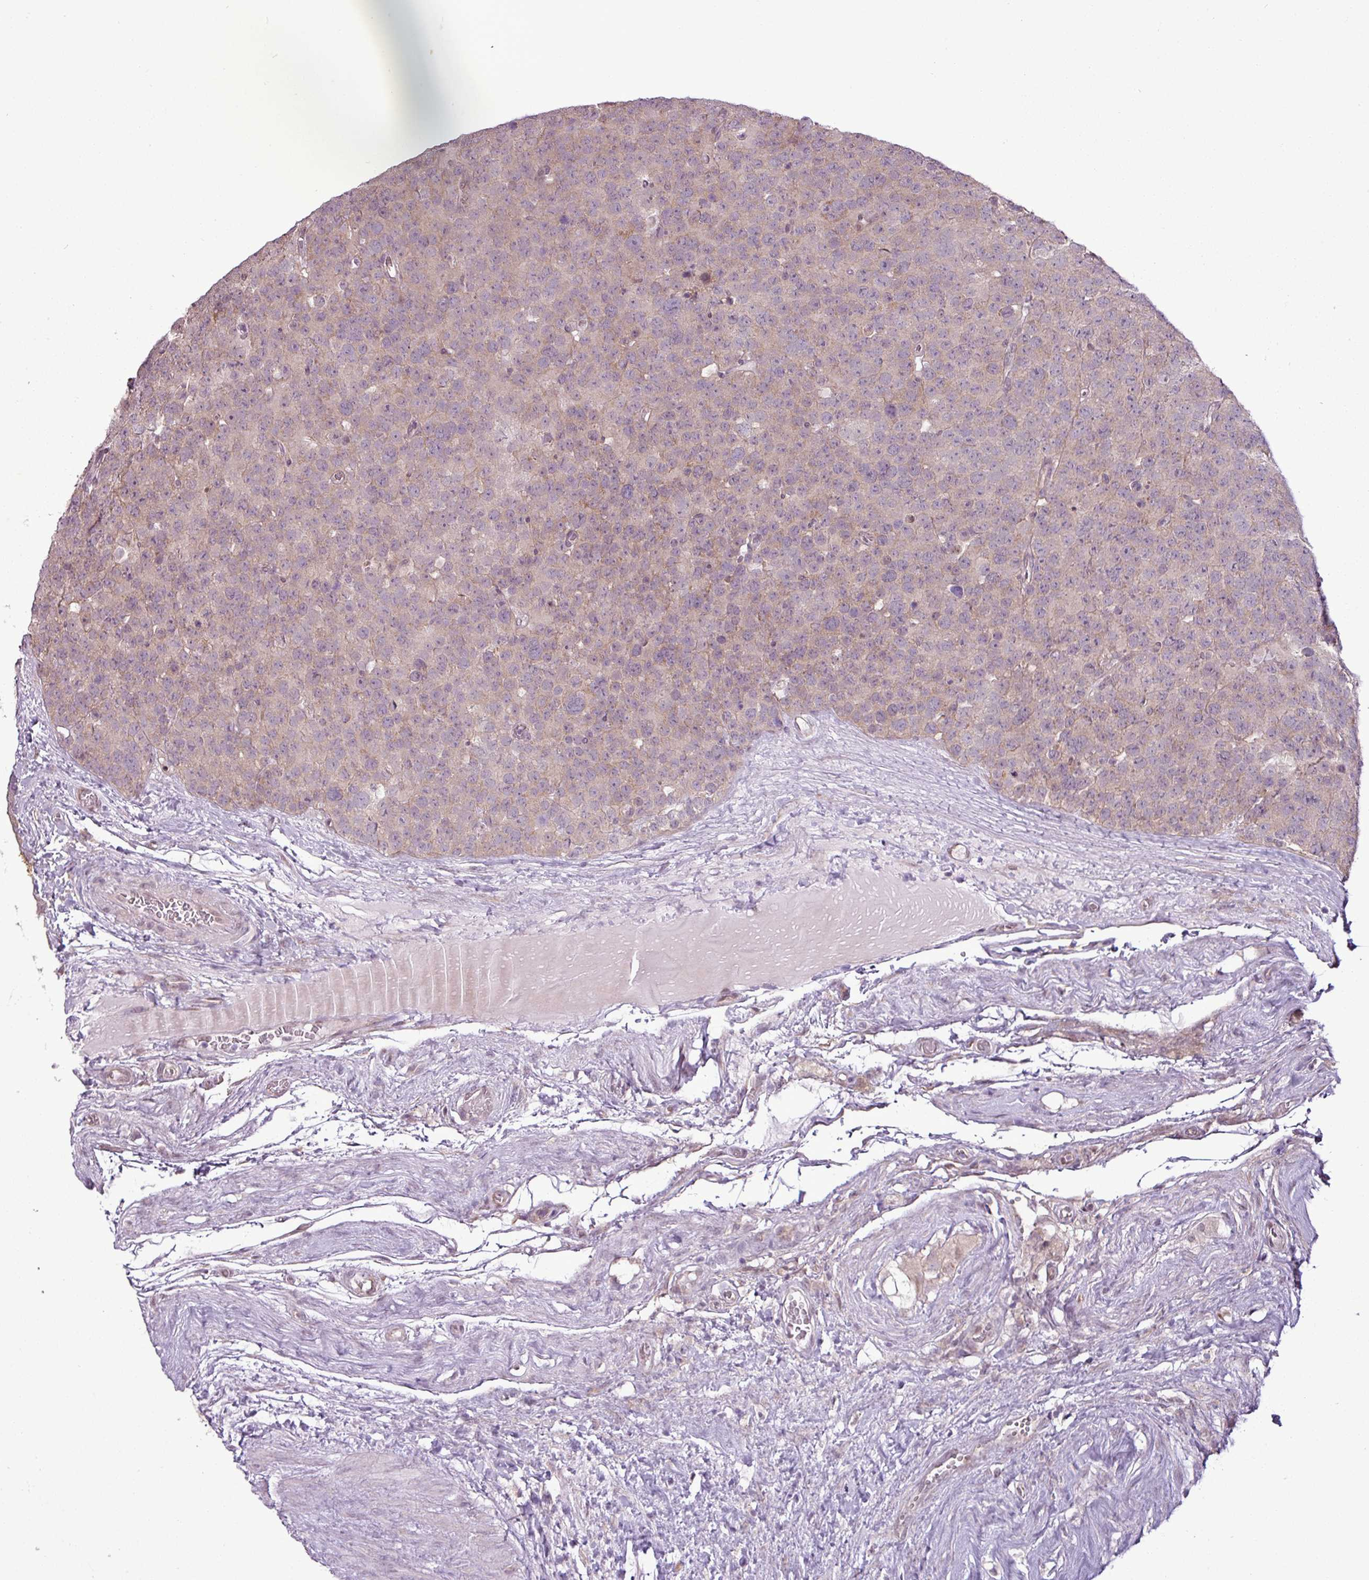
{"staining": {"intensity": "weak", "quantity": "<25%", "location": "cytoplasmic/membranous"}, "tissue": "testis cancer", "cell_type": "Tumor cells", "image_type": "cancer", "snomed": [{"axis": "morphology", "description": "Seminoma, NOS"}, {"axis": "topography", "description": "Testis"}], "caption": "A high-resolution image shows immunohistochemistry staining of seminoma (testis), which shows no significant positivity in tumor cells. The staining was performed using DAB (3,3'-diaminobenzidine) to visualize the protein expression in brown, while the nuclei were stained in blue with hematoxylin (Magnification: 20x).", "gene": "GPT2", "patient": {"sex": "male", "age": 71}}